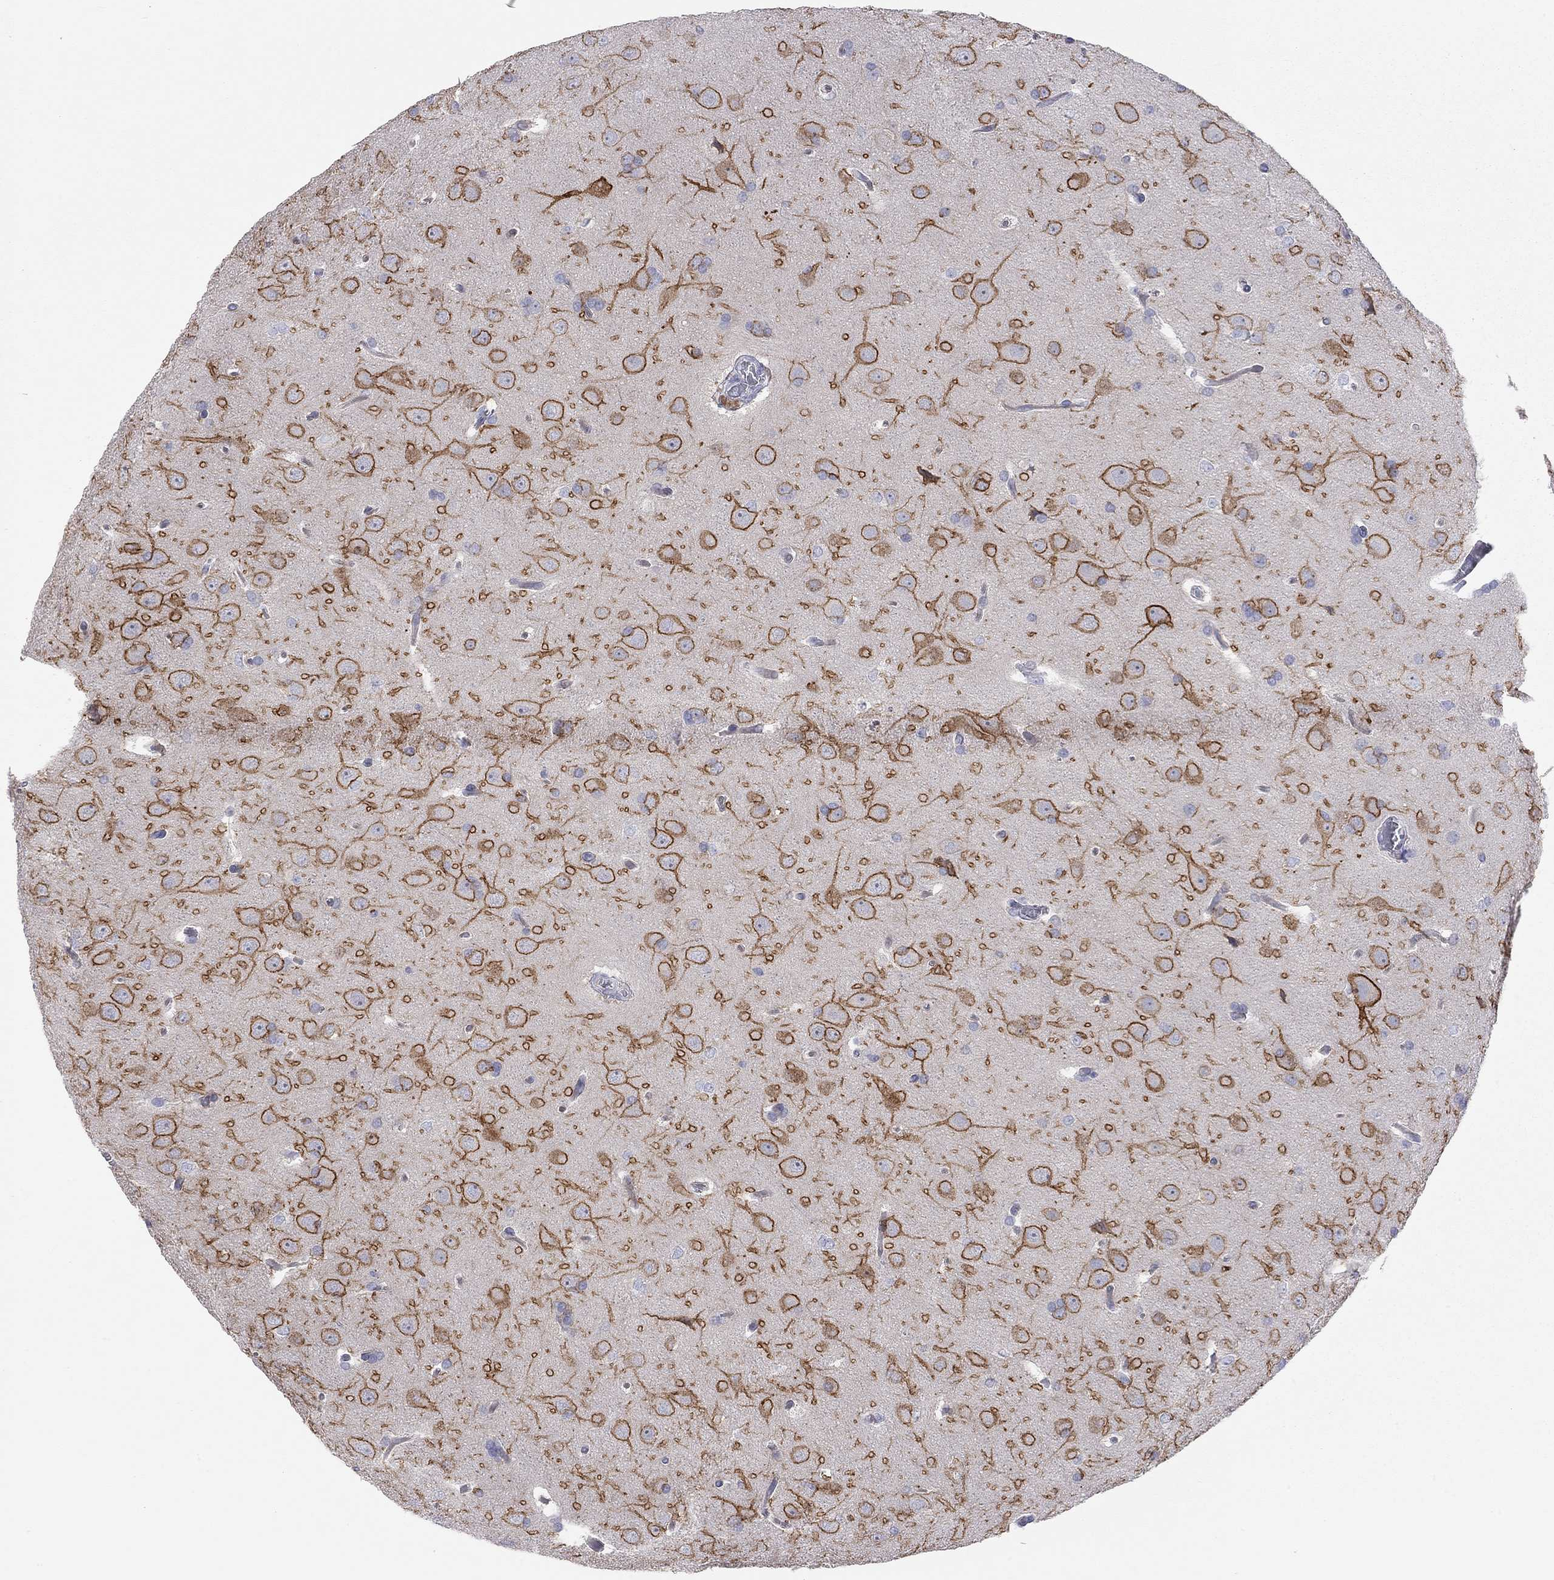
{"staining": {"intensity": "negative", "quantity": "none", "location": "none"}, "tissue": "glioma", "cell_type": "Tumor cells", "image_type": "cancer", "snomed": [{"axis": "morphology", "description": "Glioma, malignant, Low grade"}, {"axis": "topography", "description": "Brain"}], "caption": "Tumor cells show no significant protein expression in glioma. The staining is performed using DAB brown chromogen with nuclei counter-stained in using hematoxylin.", "gene": "KCNB1", "patient": {"sex": "female", "age": 32}}